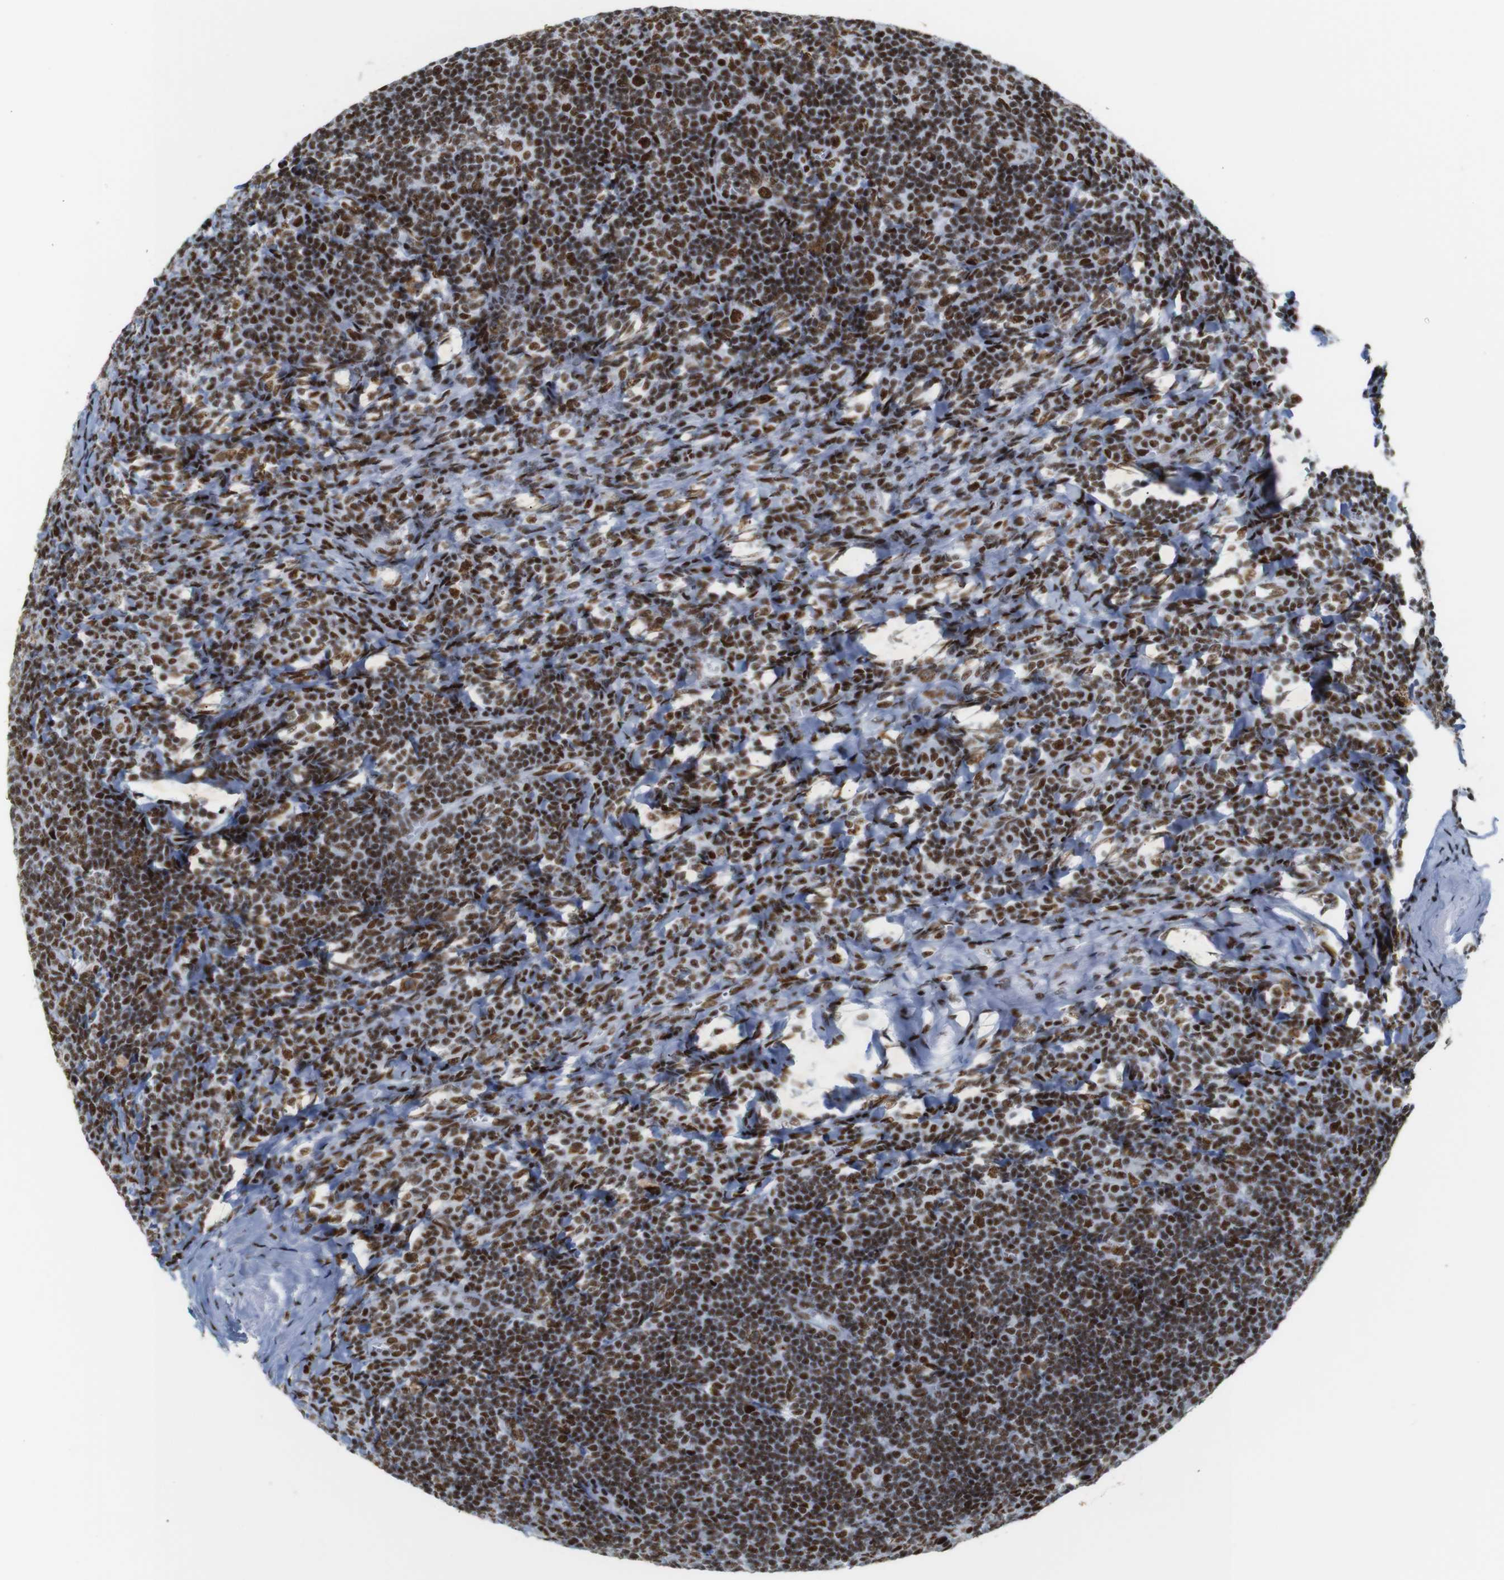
{"staining": {"intensity": "strong", "quantity": ">75%", "location": "nuclear"}, "tissue": "tonsil", "cell_type": "Germinal center cells", "image_type": "normal", "snomed": [{"axis": "morphology", "description": "Normal tissue, NOS"}, {"axis": "topography", "description": "Tonsil"}], "caption": "IHC of normal human tonsil exhibits high levels of strong nuclear positivity in approximately >75% of germinal center cells.", "gene": "TRA2B", "patient": {"sex": "male", "age": 37}}